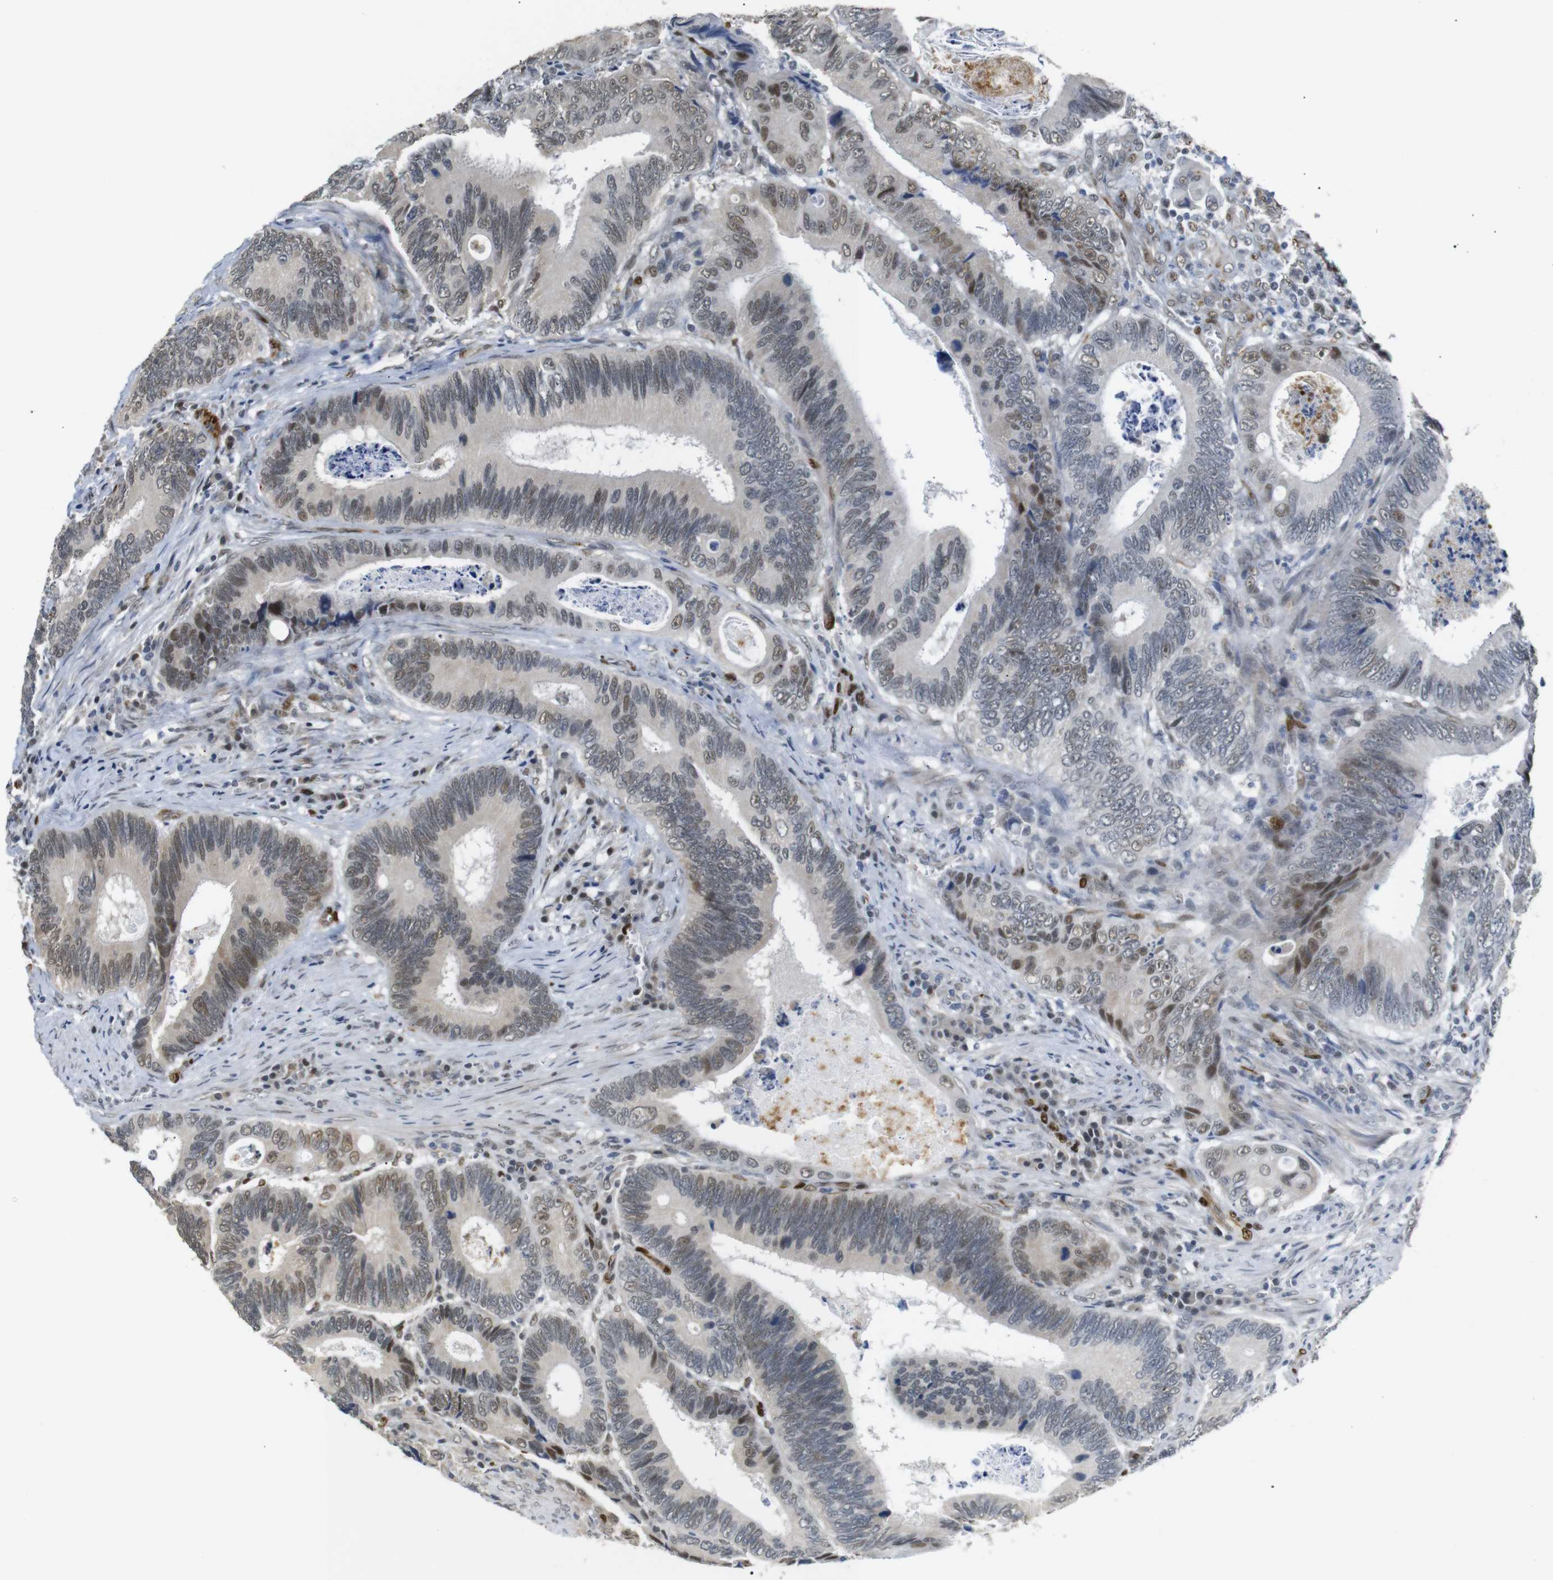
{"staining": {"intensity": "moderate", "quantity": ">75%", "location": "cytoplasmic/membranous,nuclear"}, "tissue": "colorectal cancer", "cell_type": "Tumor cells", "image_type": "cancer", "snomed": [{"axis": "morphology", "description": "Inflammation, NOS"}, {"axis": "morphology", "description": "Adenocarcinoma, NOS"}, {"axis": "topography", "description": "Colon"}], "caption": "Protein expression analysis of adenocarcinoma (colorectal) reveals moderate cytoplasmic/membranous and nuclear expression in about >75% of tumor cells.", "gene": "TBX2", "patient": {"sex": "male", "age": 72}}